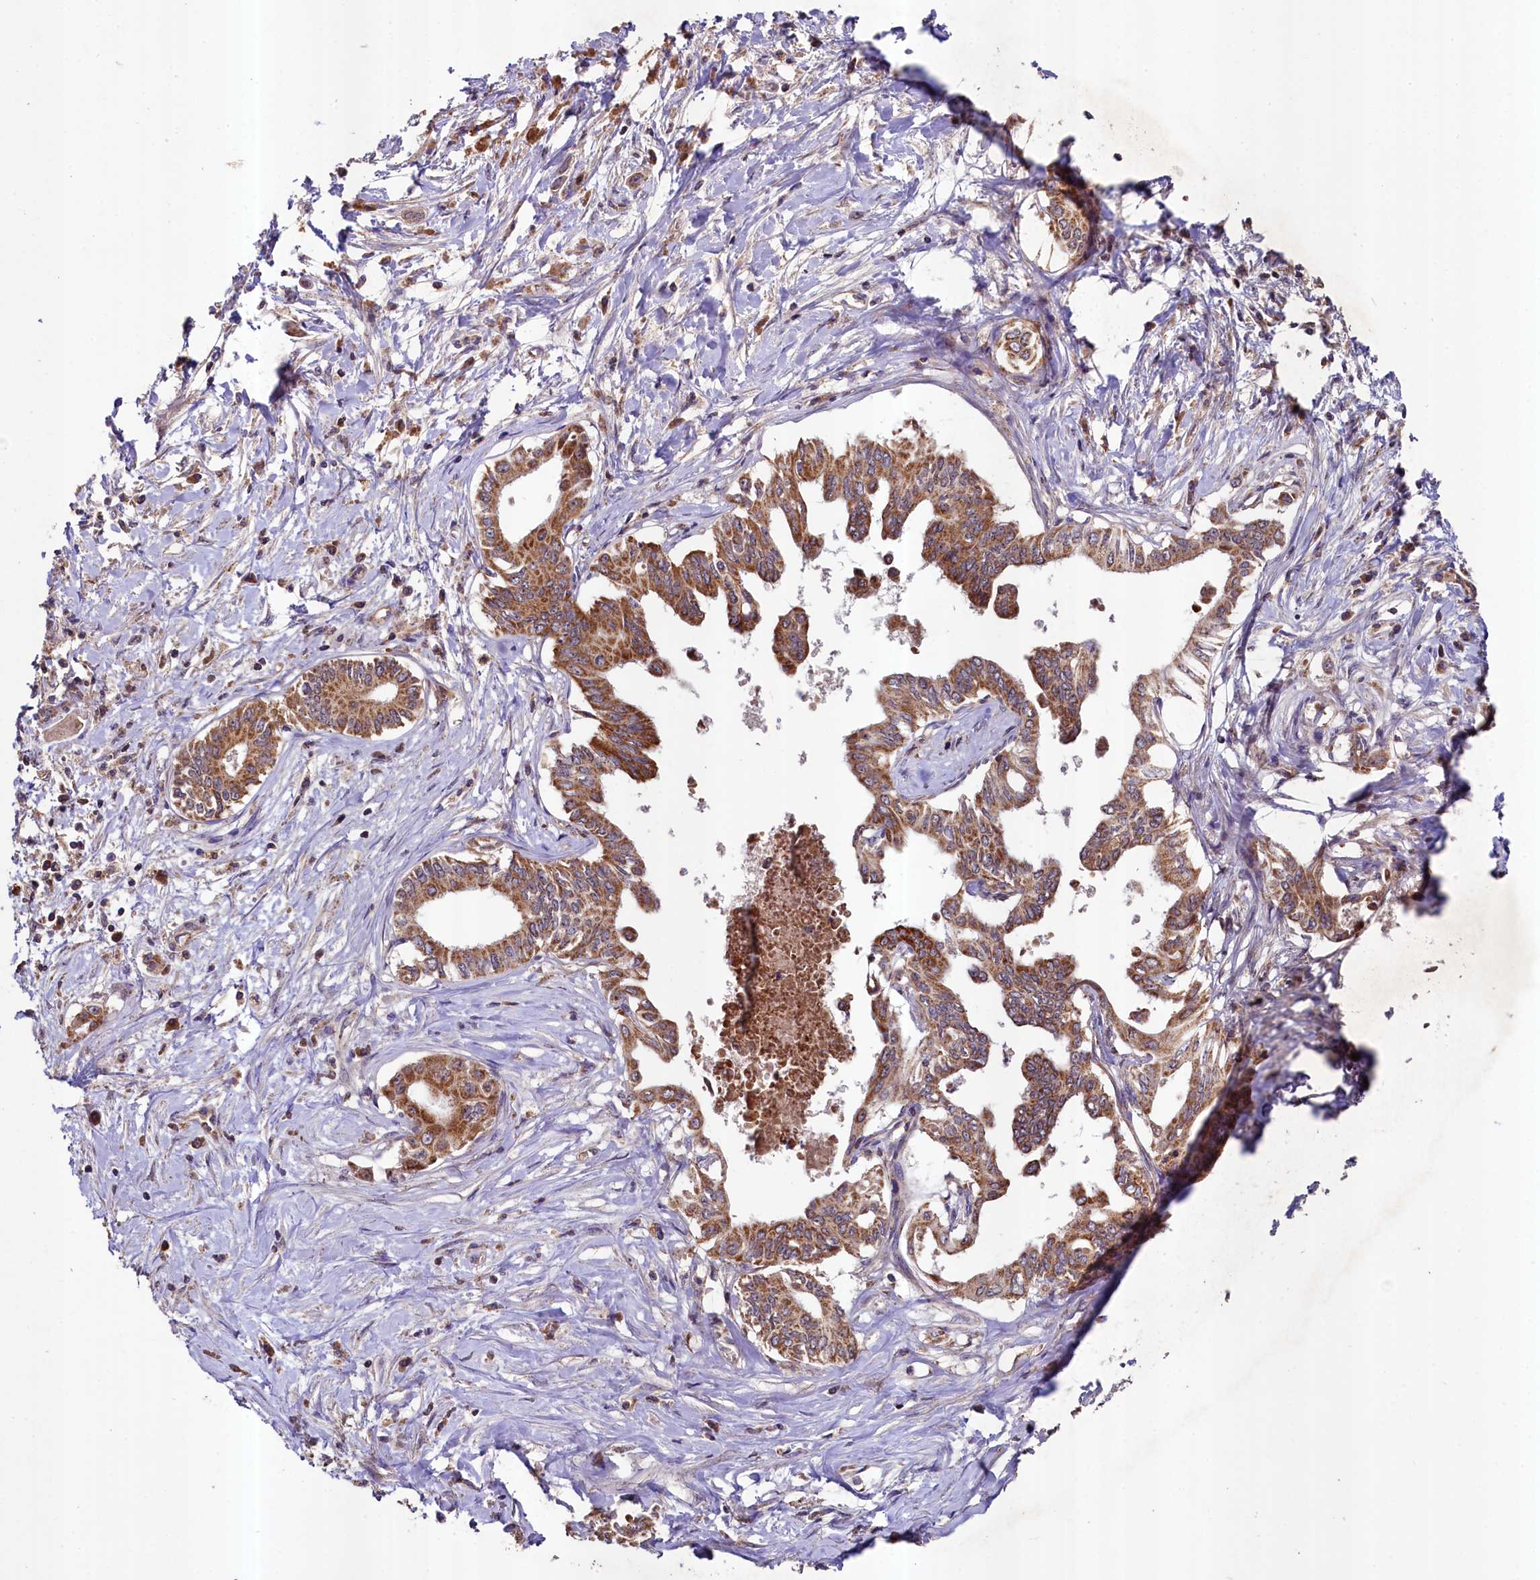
{"staining": {"intensity": "moderate", "quantity": ">75%", "location": "cytoplasmic/membranous"}, "tissue": "pancreatic cancer", "cell_type": "Tumor cells", "image_type": "cancer", "snomed": [{"axis": "morphology", "description": "Adenocarcinoma, NOS"}, {"axis": "topography", "description": "Pancreas"}], "caption": "Immunohistochemical staining of human adenocarcinoma (pancreatic) exhibits moderate cytoplasmic/membranous protein staining in about >75% of tumor cells.", "gene": "METTL4", "patient": {"sex": "female", "age": 77}}